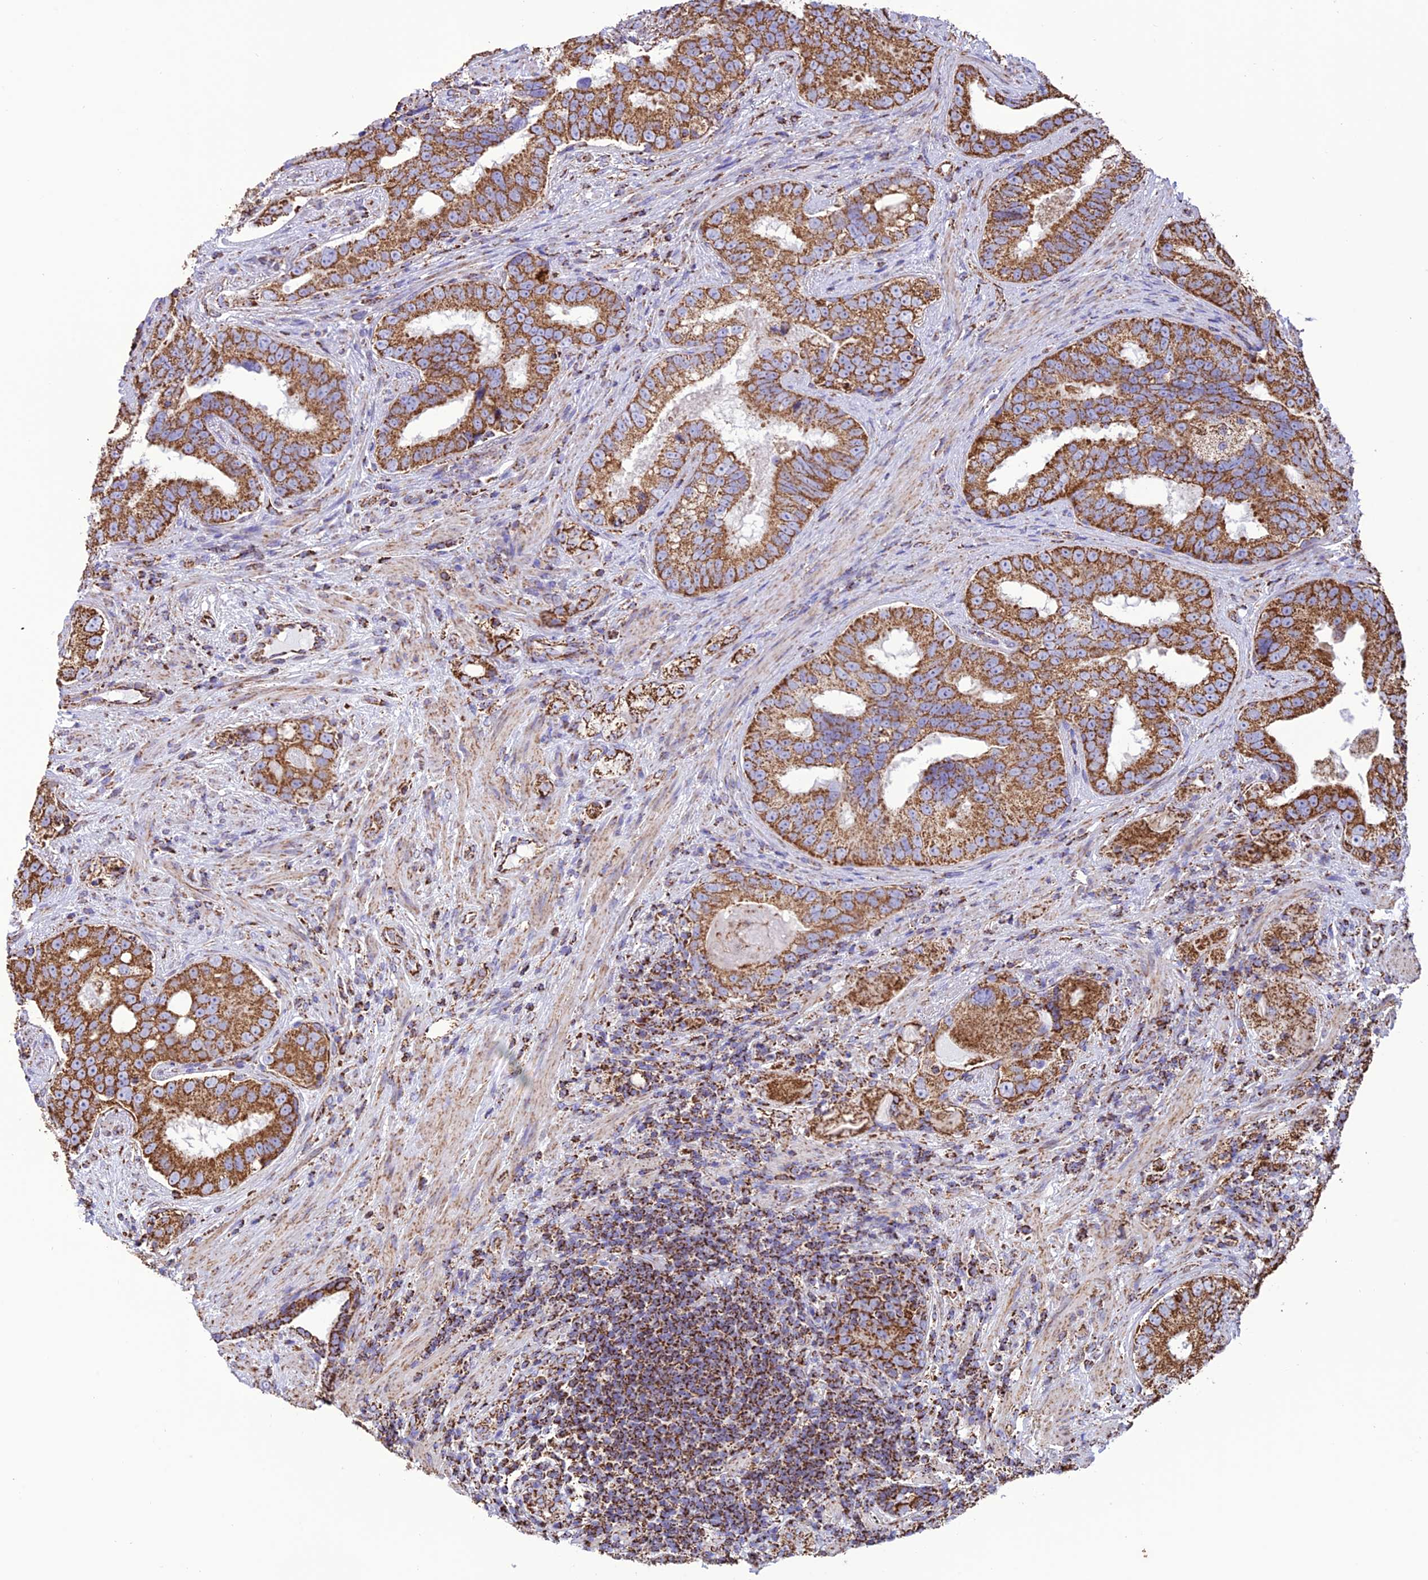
{"staining": {"intensity": "strong", "quantity": ">75%", "location": "cytoplasmic/membranous"}, "tissue": "prostate cancer", "cell_type": "Tumor cells", "image_type": "cancer", "snomed": [{"axis": "morphology", "description": "Adenocarcinoma, High grade"}, {"axis": "topography", "description": "Prostate"}], "caption": "An image of human prostate cancer (high-grade adenocarcinoma) stained for a protein displays strong cytoplasmic/membranous brown staining in tumor cells. The staining was performed using DAB (3,3'-diaminobenzidine) to visualize the protein expression in brown, while the nuclei were stained in blue with hematoxylin (Magnification: 20x).", "gene": "NDUFAF1", "patient": {"sex": "male", "age": 70}}